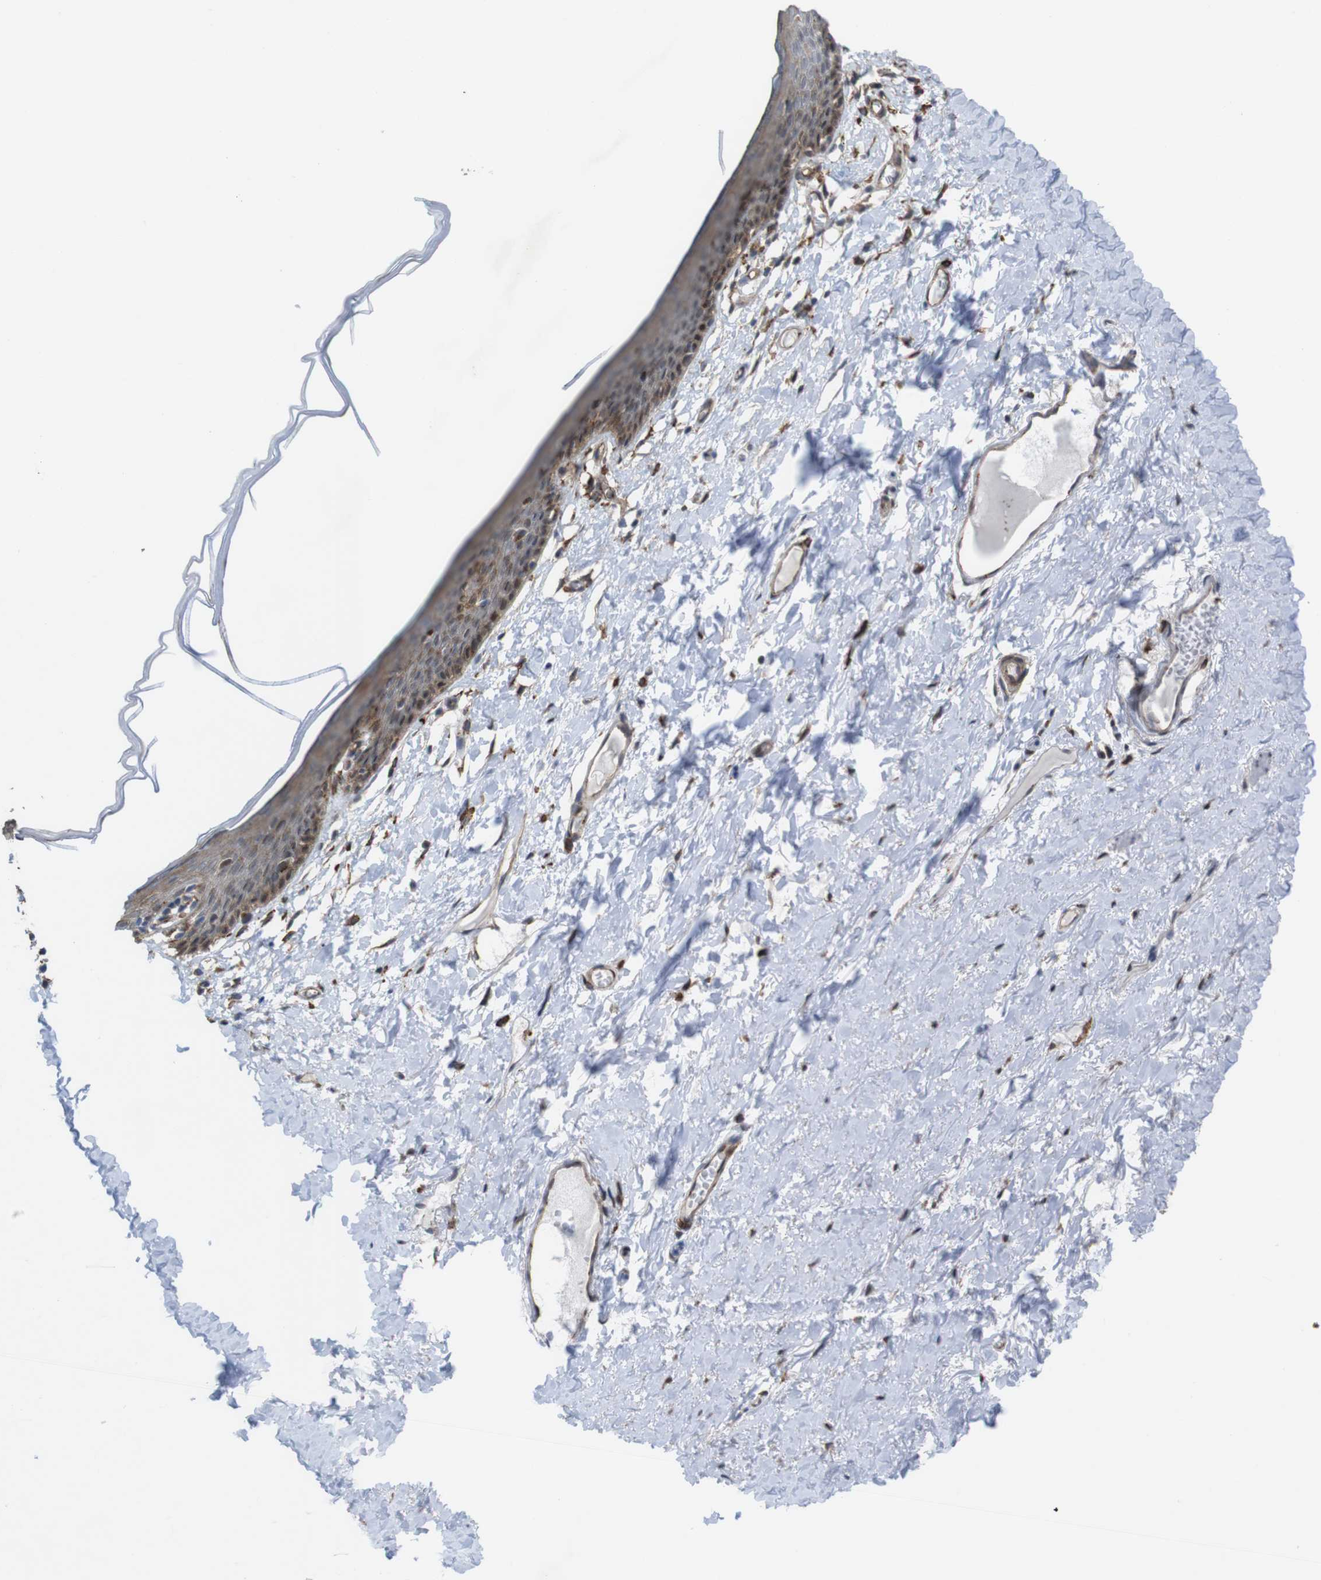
{"staining": {"intensity": "moderate", "quantity": ">75%", "location": "cytoplasmic/membranous,nuclear"}, "tissue": "skin", "cell_type": "Epidermal cells", "image_type": "normal", "snomed": [{"axis": "morphology", "description": "Normal tissue, NOS"}, {"axis": "topography", "description": "Vulva"}], "caption": "Protein expression by immunohistochemistry (IHC) demonstrates moderate cytoplasmic/membranous,nuclear staining in about >75% of epidermal cells in normal skin. Nuclei are stained in blue.", "gene": "PTGER4", "patient": {"sex": "female", "age": 54}}